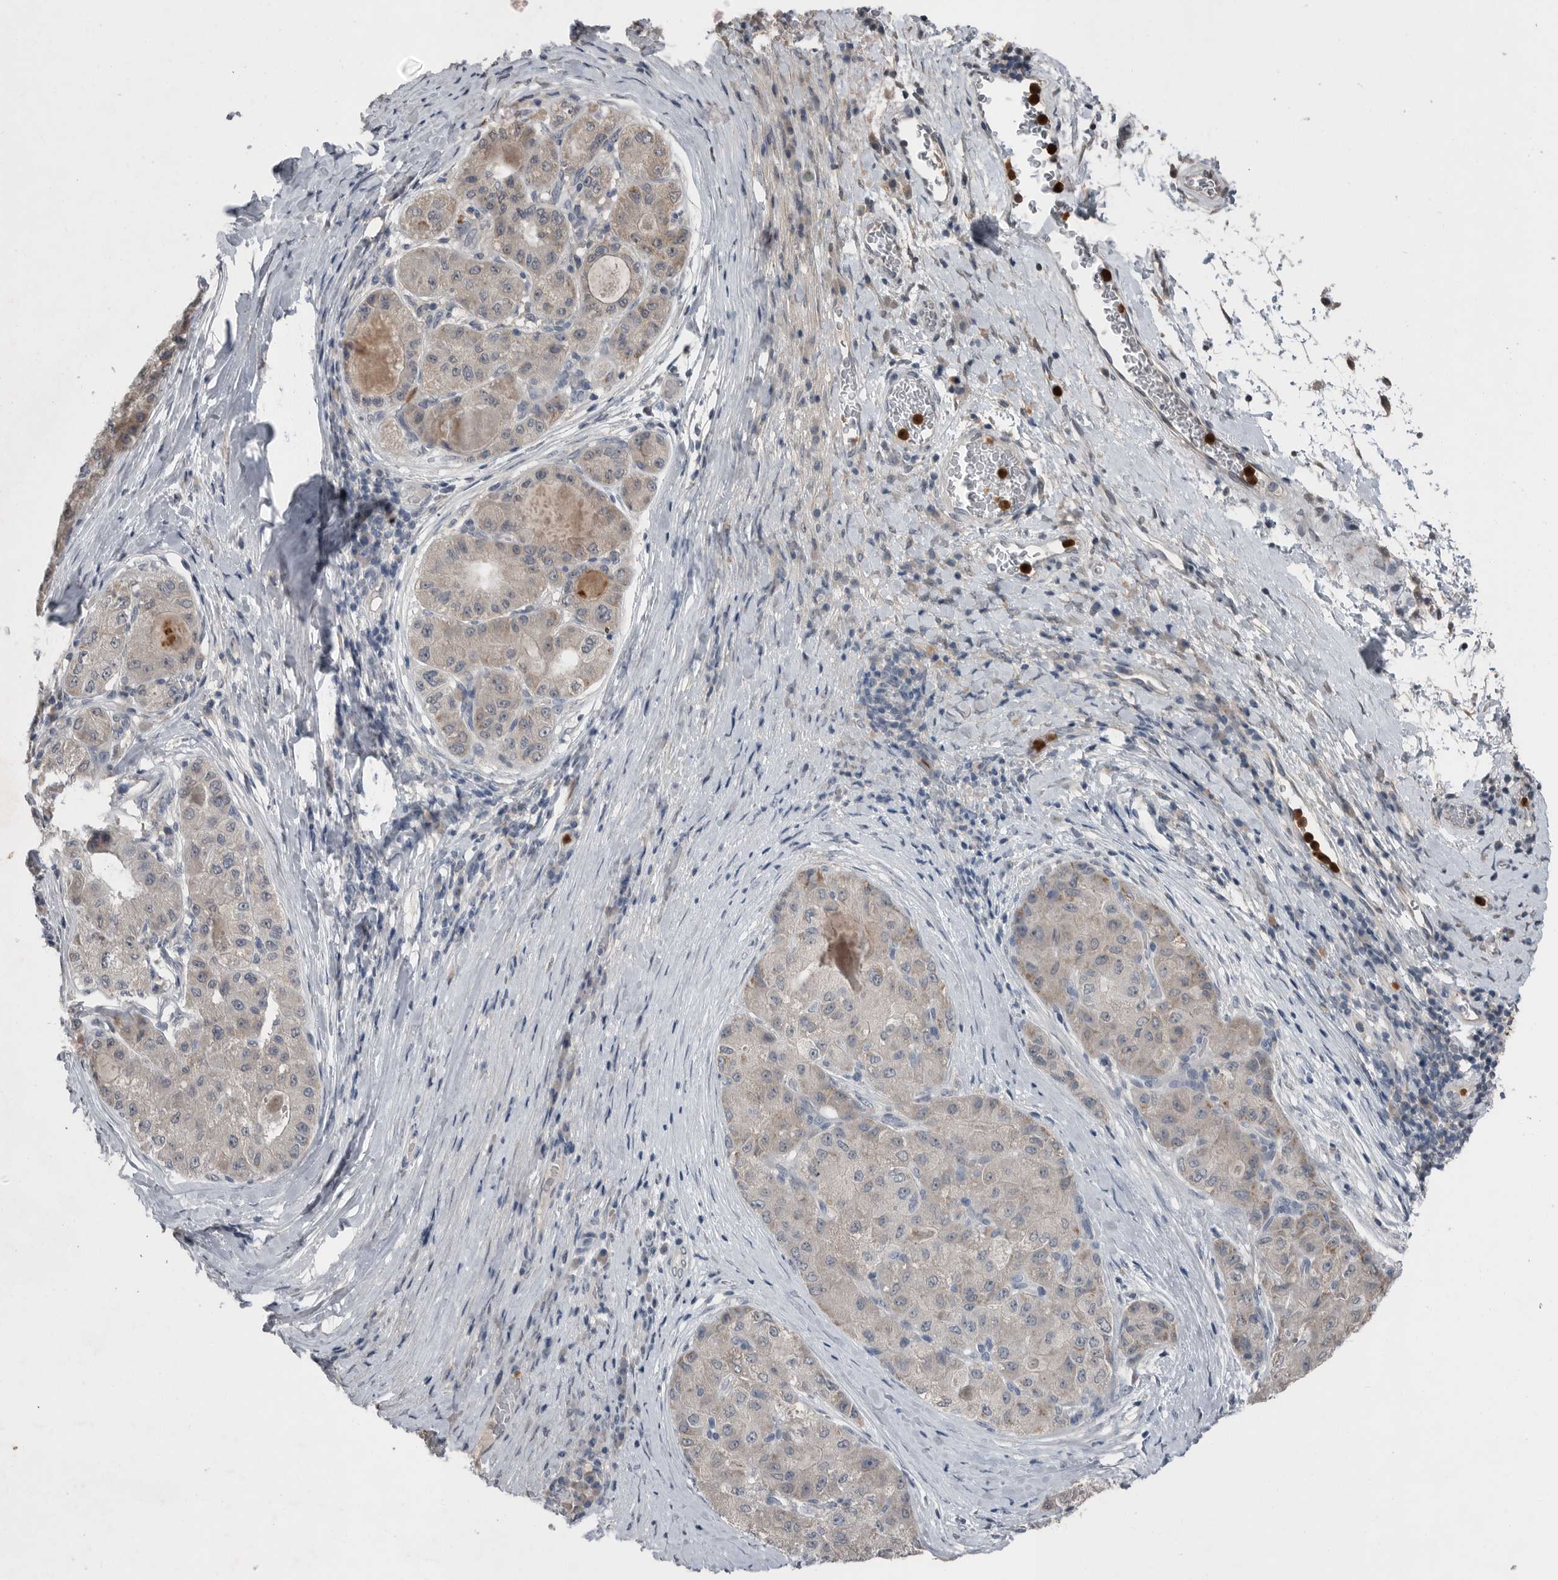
{"staining": {"intensity": "weak", "quantity": "<25%", "location": "cytoplasmic/membranous"}, "tissue": "liver cancer", "cell_type": "Tumor cells", "image_type": "cancer", "snomed": [{"axis": "morphology", "description": "Carcinoma, Hepatocellular, NOS"}, {"axis": "topography", "description": "Liver"}], "caption": "A high-resolution histopathology image shows immunohistochemistry staining of liver cancer (hepatocellular carcinoma), which reveals no significant positivity in tumor cells. Brightfield microscopy of immunohistochemistry stained with DAB (brown) and hematoxylin (blue), captured at high magnification.", "gene": "SCP2", "patient": {"sex": "male", "age": 80}}